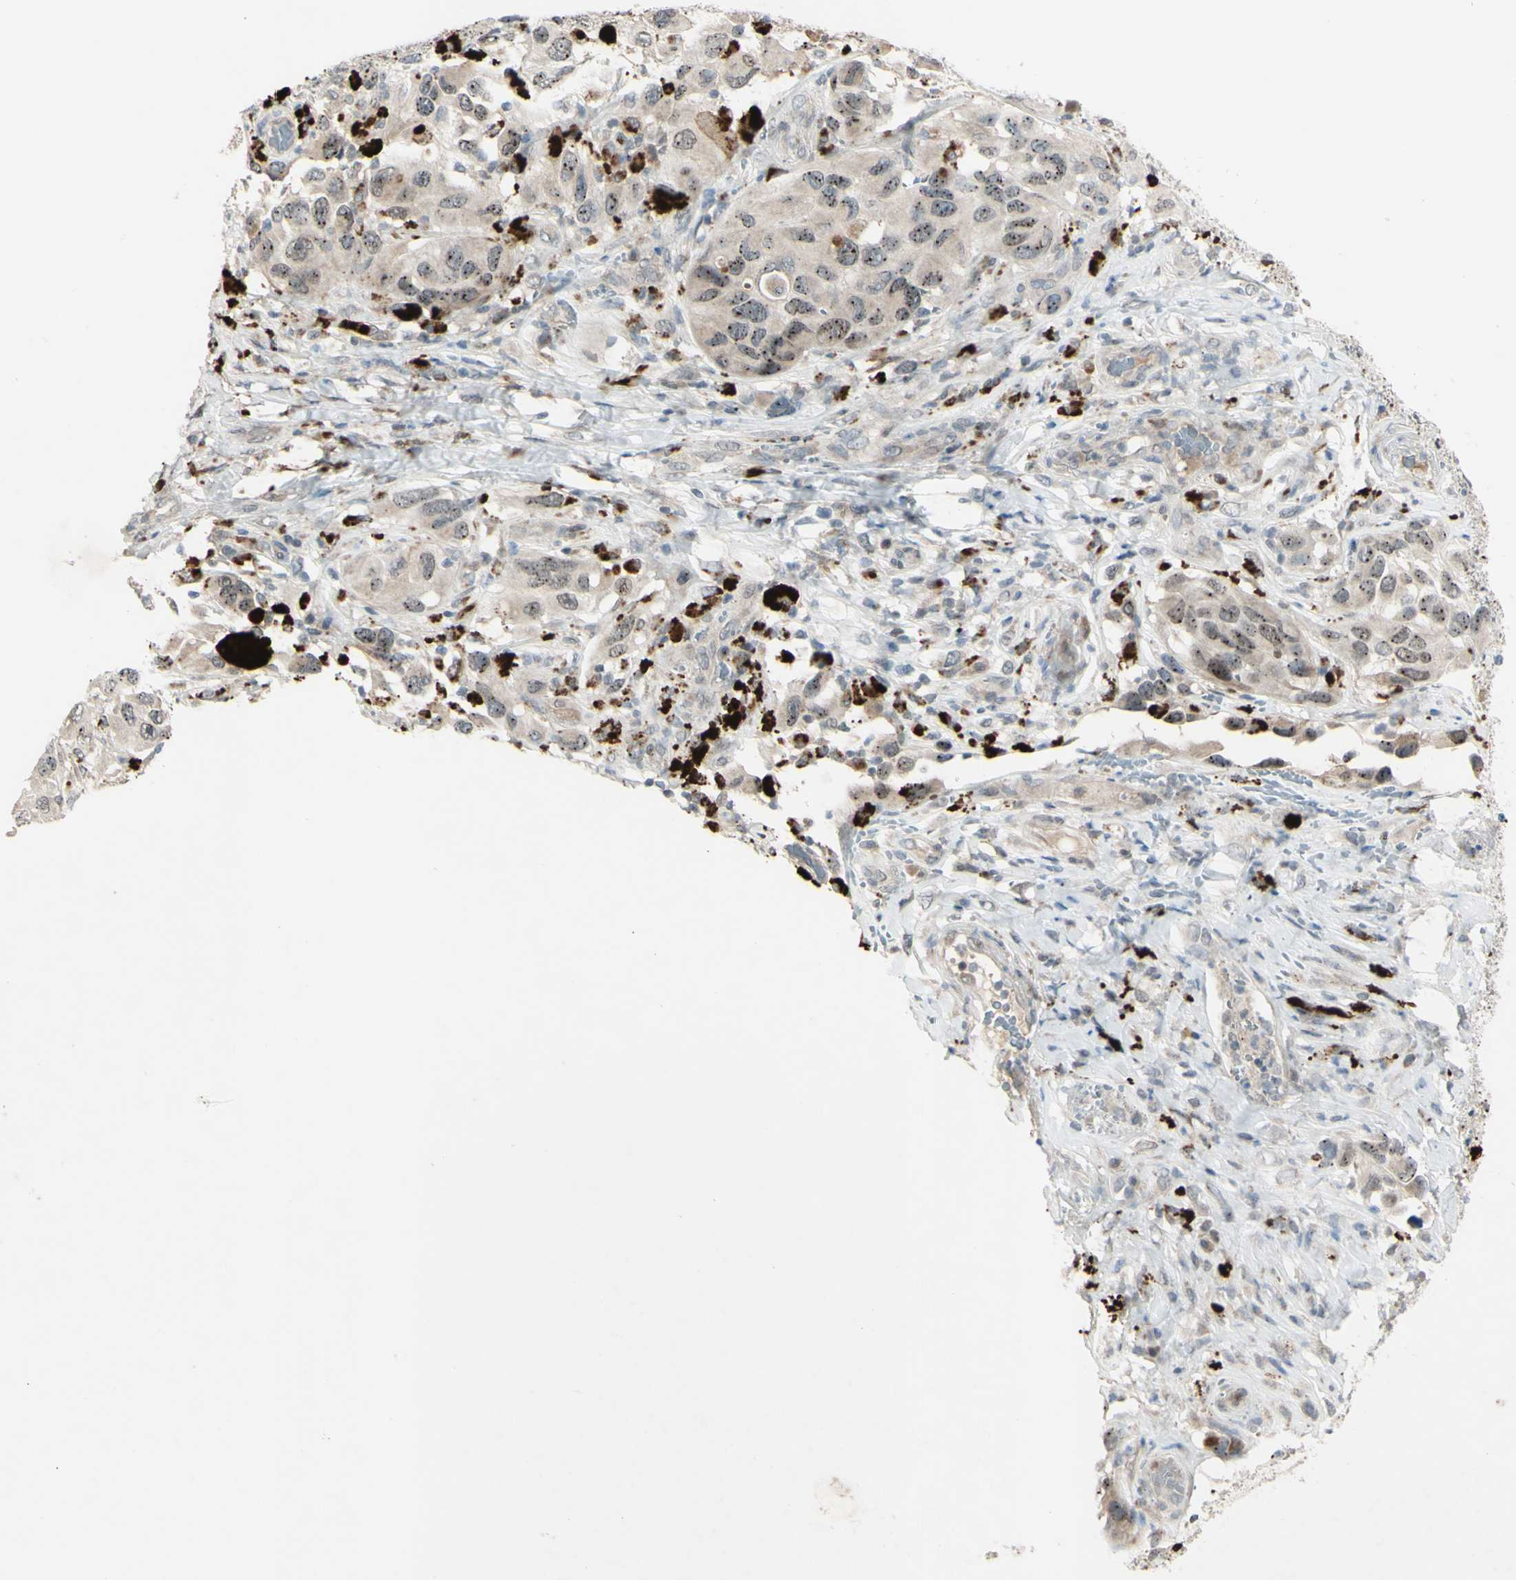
{"staining": {"intensity": "weak", "quantity": "25%-75%", "location": "cytoplasmic/membranous"}, "tissue": "melanoma", "cell_type": "Tumor cells", "image_type": "cancer", "snomed": [{"axis": "morphology", "description": "Malignant melanoma, NOS"}, {"axis": "topography", "description": "Skin"}], "caption": "Immunohistochemistry (IHC) (DAB (3,3'-diaminobenzidine)) staining of human melanoma demonstrates weak cytoplasmic/membranous protein staining in approximately 25%-75% of tumor cells.", "gene": "FGFR2", "patient": {"sex": "female", "age": 73}}